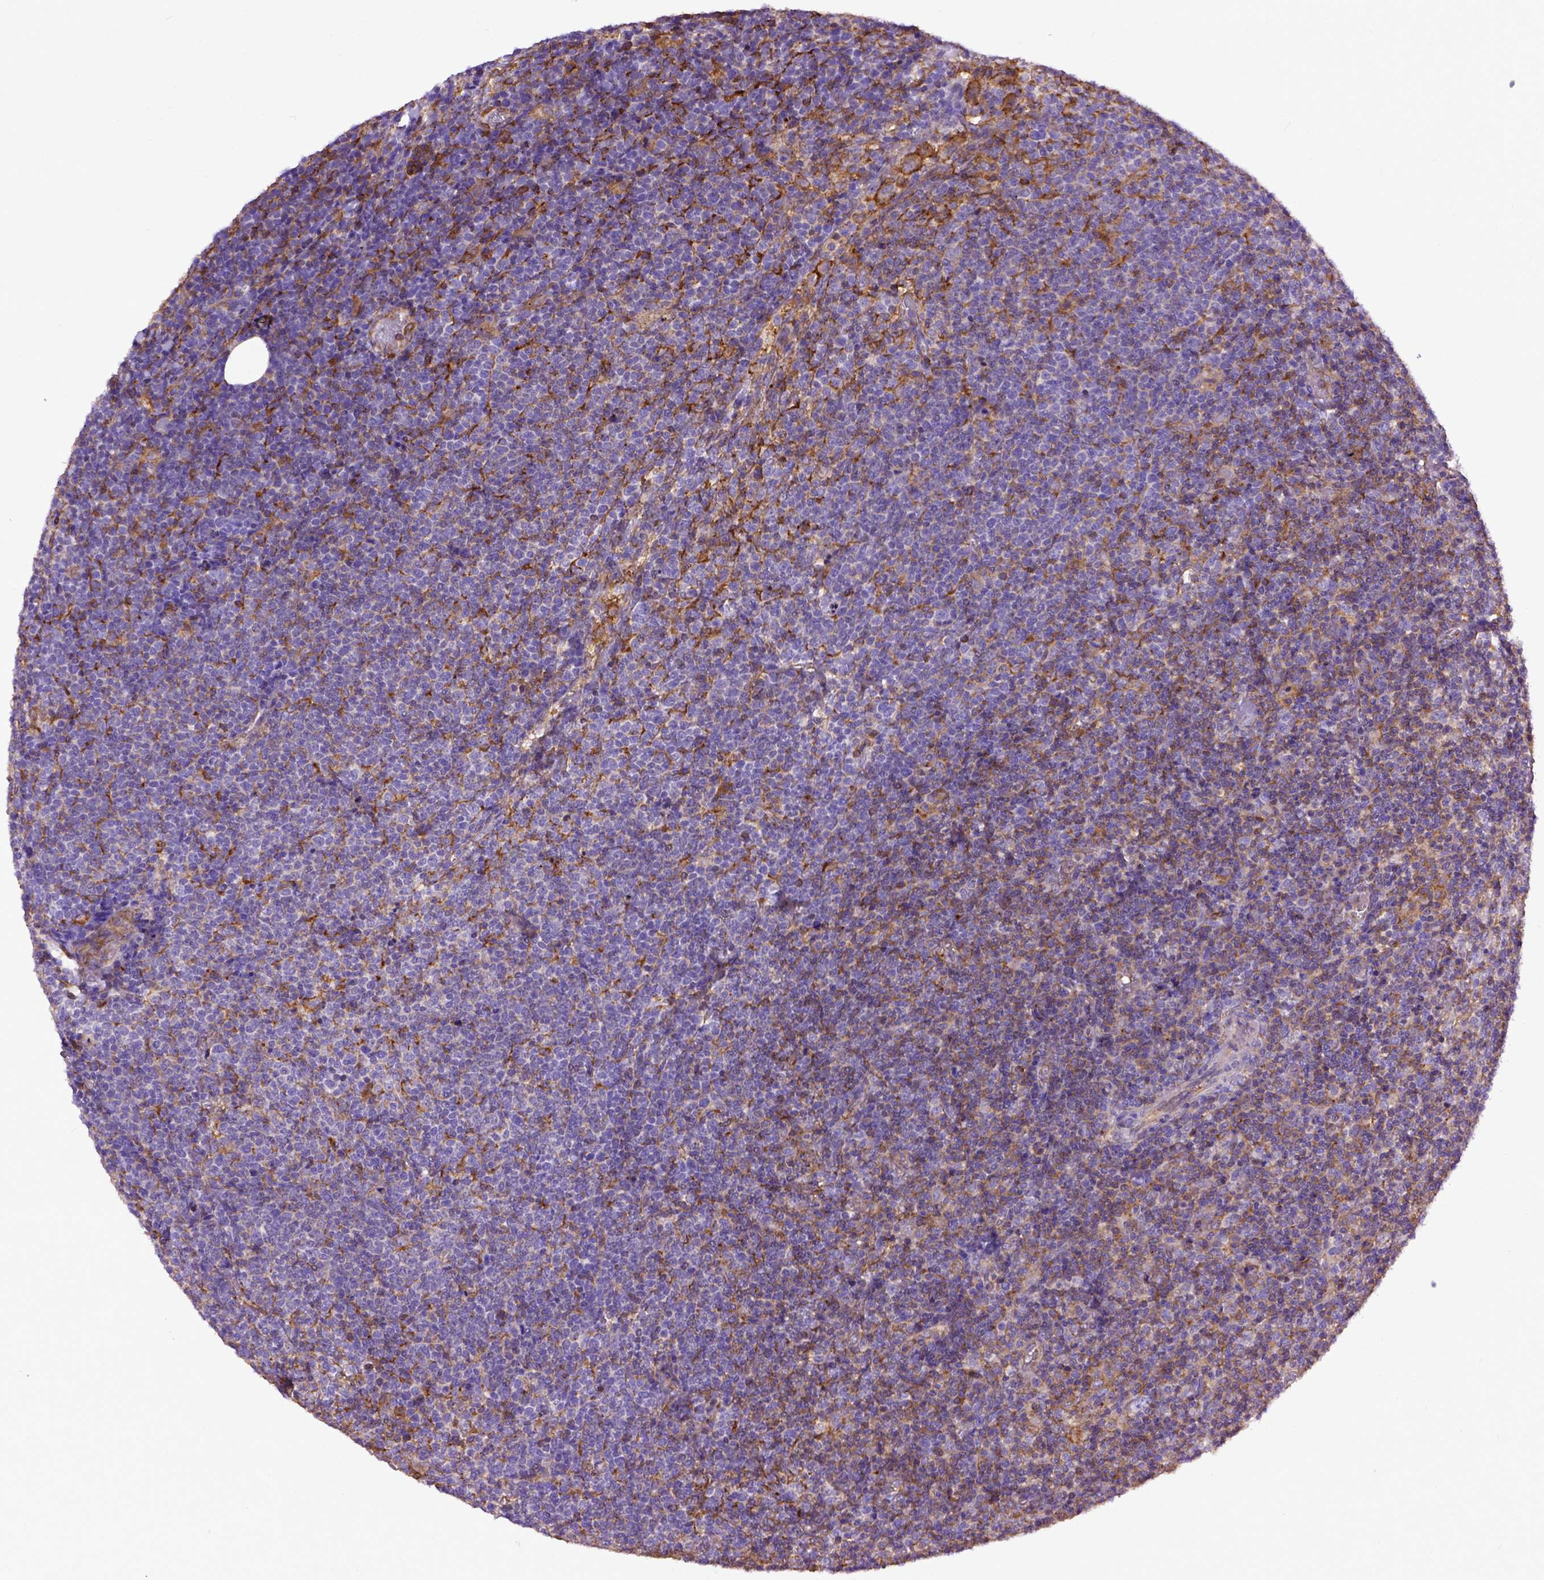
{"staining": {"intensity": "weak", "quantity": "<25%", "location": "cytoplasmic/membranous"}, "tissue": "lymphoma", "cell_type": "Tumor cells", "image_type": "cancer", "snomed": [{"axis": "morphology", "description": "Malignant lymphoma, non-Hodgkin's type, High grade"}, {"axis": "topography", "description": "Lymph node"}], "caption": "A high-resolution micrograph shows IHC staining of lymphoma, which reveals no significant positivity in tumor cells.", "gene": "MVP", "patient": {"sex": "male", "age": 61}}